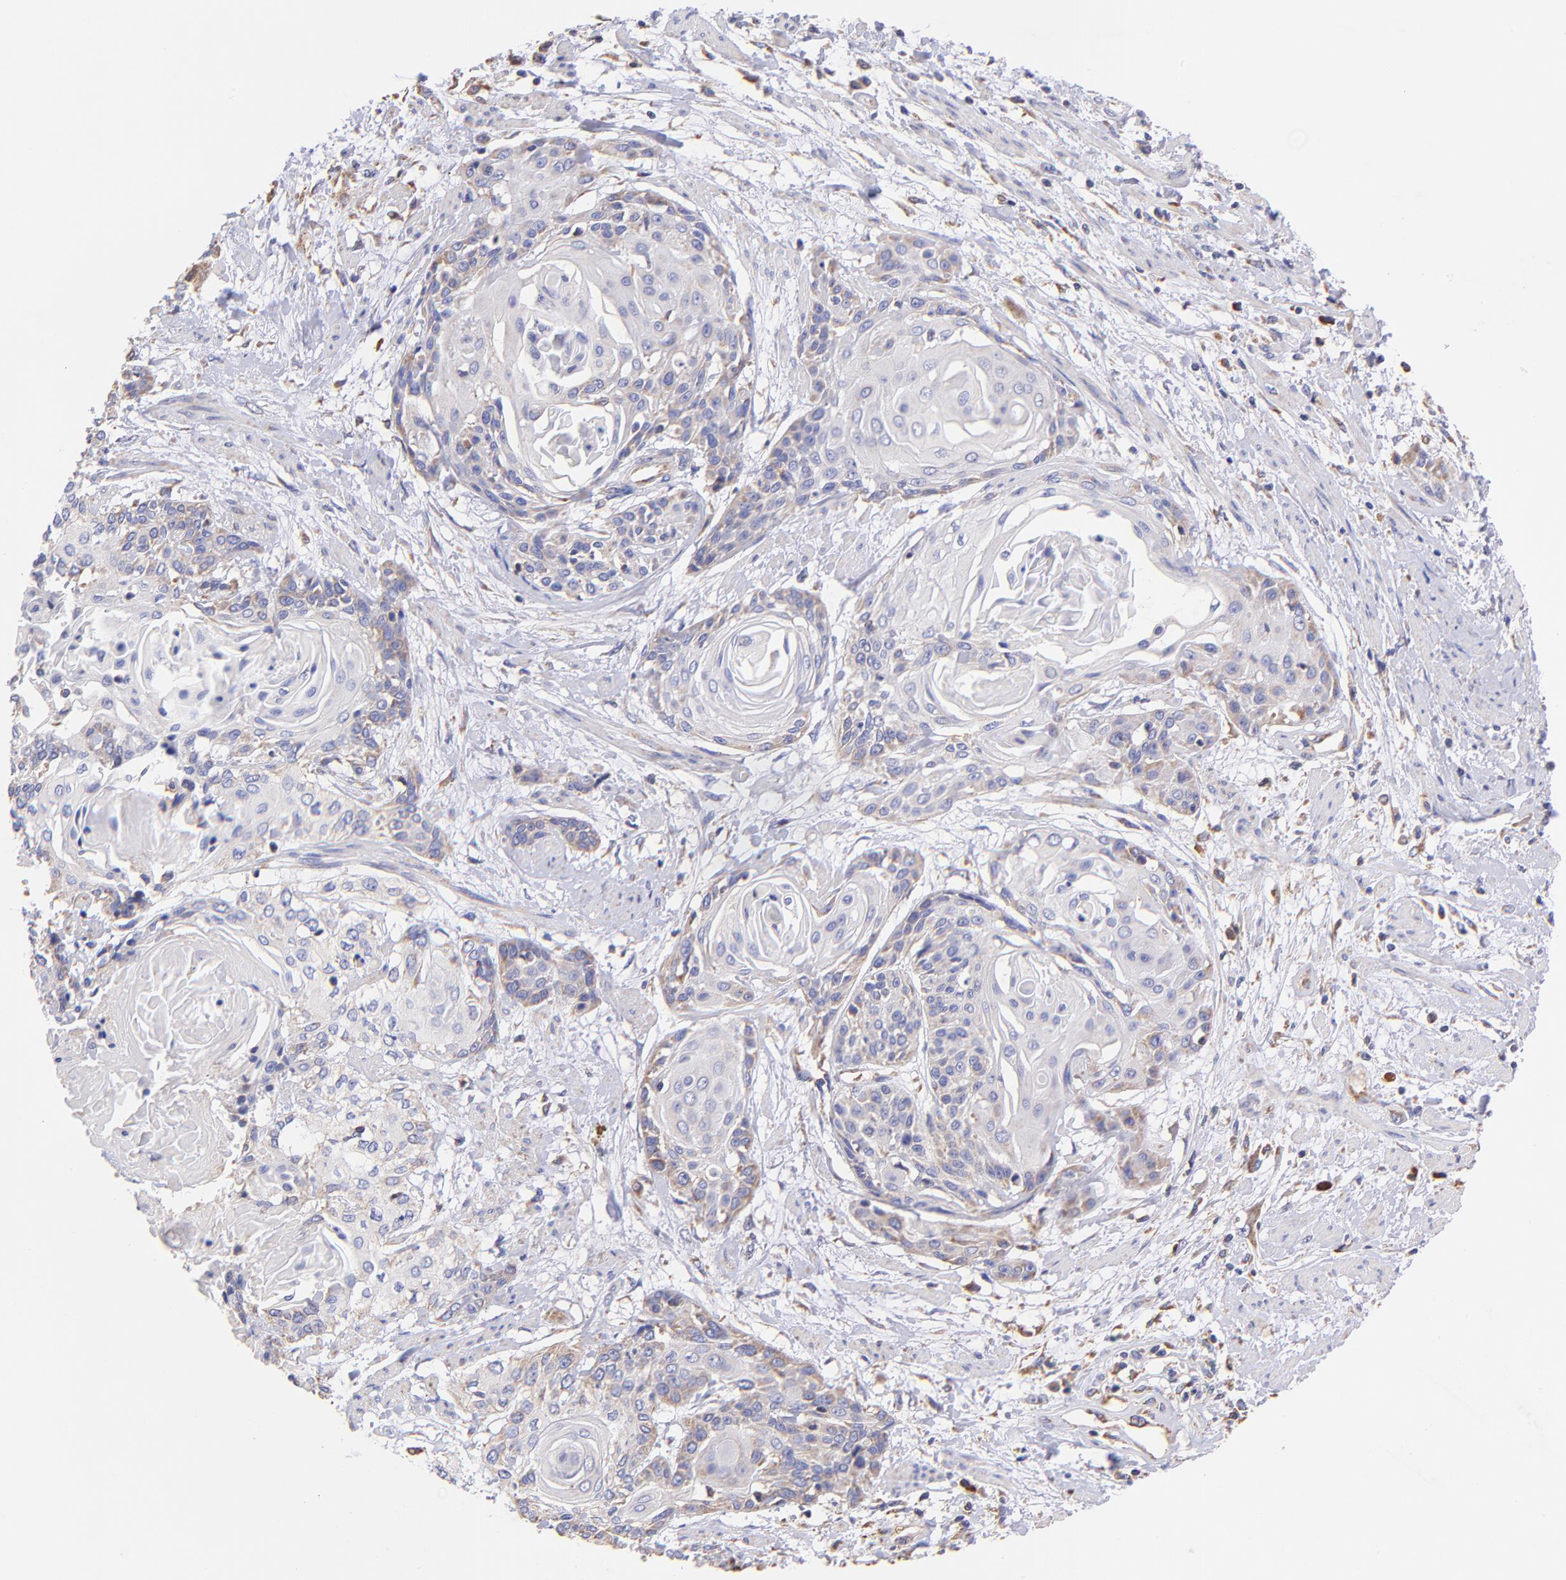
{"staining": {"intensity": "weak", "quantity": "<25%", "location": "cytoplasmic/membranous"}, "tissue": "cervical cancer", "cell_type": "Tumor cells", "image_type": "cancer", "snomed": [{"axis": "morphology", "description": "Squamous cell carcinoma, NOS"}, {"axis": "topography", "description": "Cervix"}], "caption": "Human cervical cancer stained for a protein using immunohistochemistry (IHC) reveals no expression in tumor cells.", "gene": "PREX1", "patient": {"sex": "female", "age": 57}}